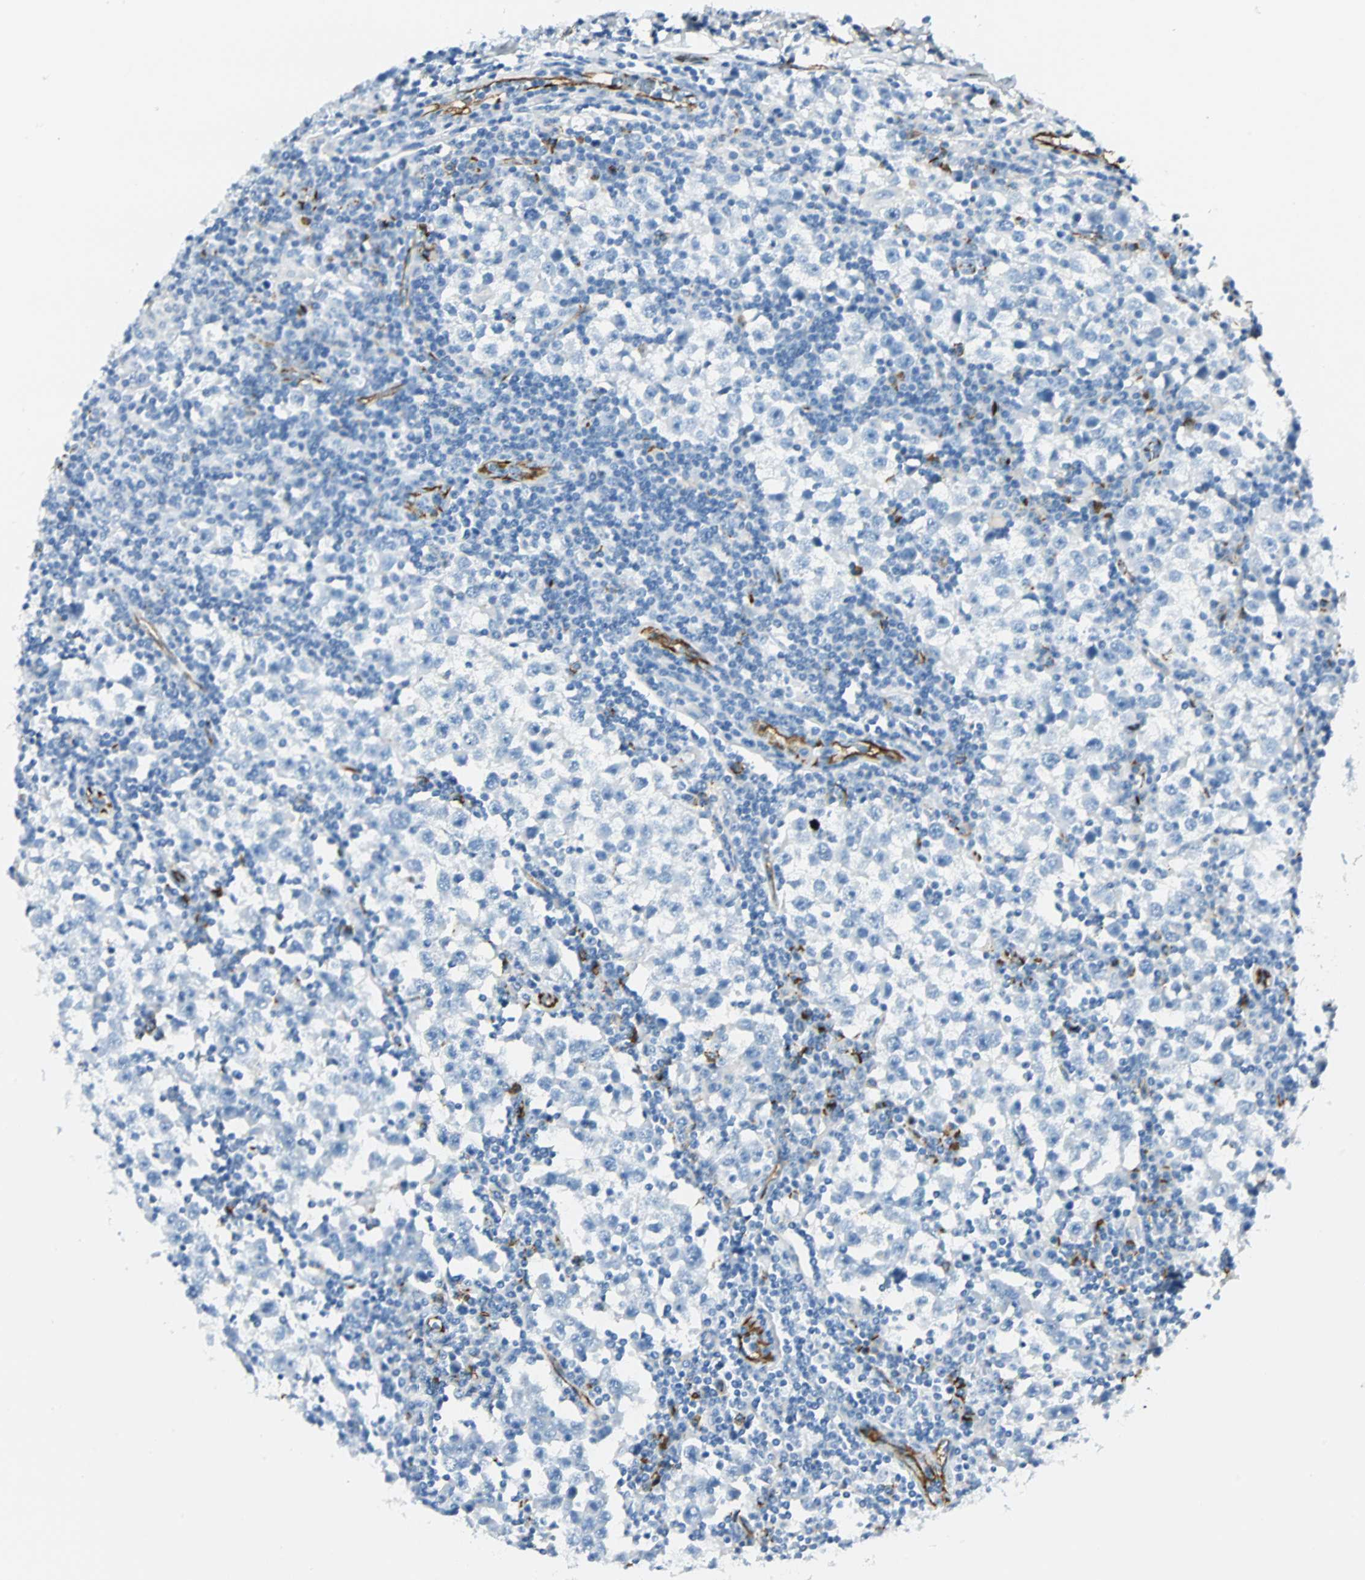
{"staining": {"intensity": "negative", "quantity": "none", "location": "none"}, "tissue": "testis cancer", "cell_type": "Tumor cells", "image_type": "cancer", "snomed": [{"axis": "morphology", "description": "Seminoma, NOS"}, {"axis": "topography", "description": "Testis"}], "caption": "There is no significant positivity in tumor cells of testis cancer.", "gene": "VPS9D1", "patient": {"sex": "male", "age": 65}}